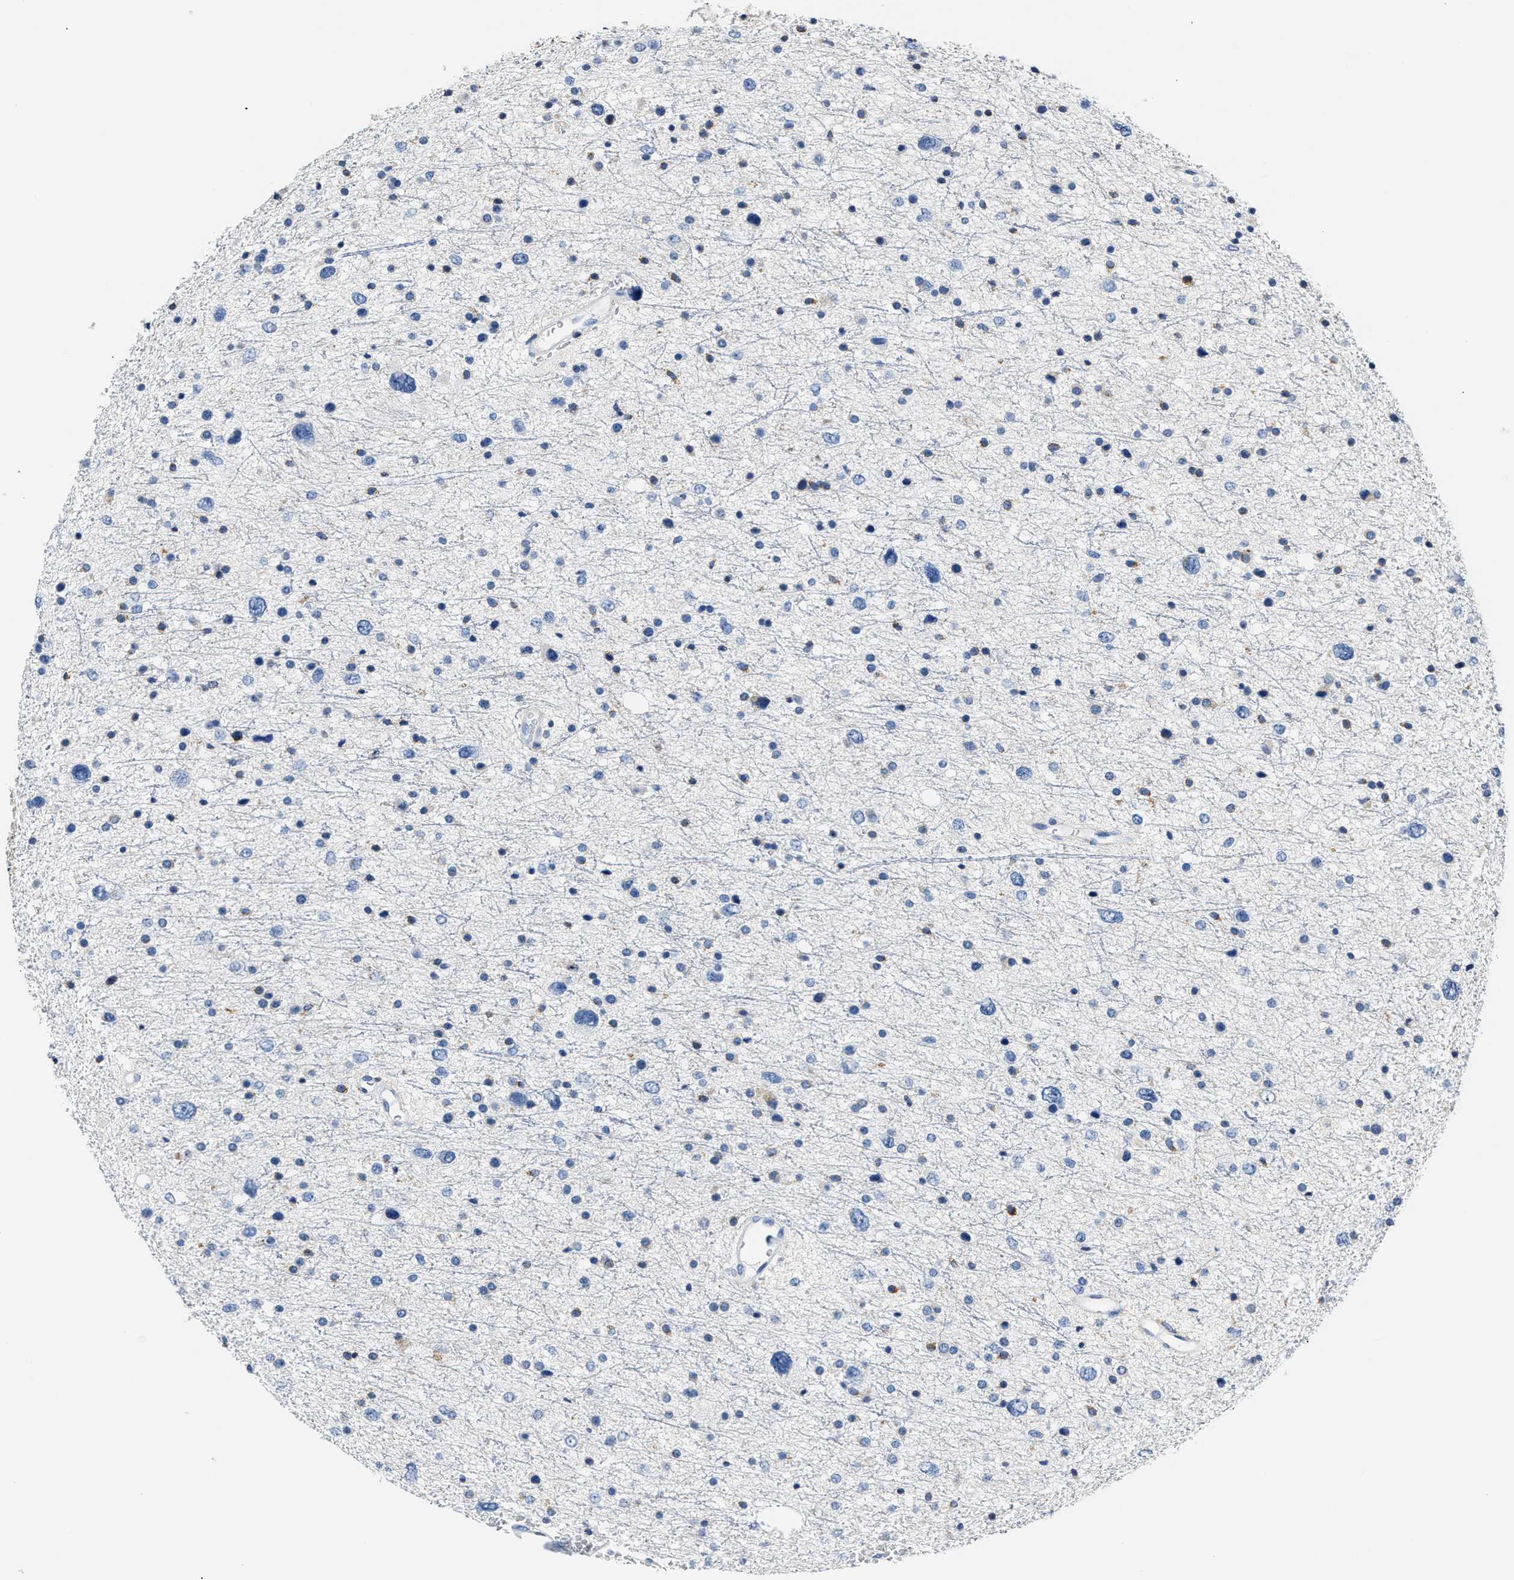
{"staining": {"intensity": "negative", "quantity": "none", "location": "none"}, "tissue": "glioma", "cell_type": "Tumor cells", "image_type": "cancer", "snomed": [{"axis": "morphology", "description": "Glioma, malignant, Low grade"}, {"axis": "topography", "description": "Brain"}], "caption": "A high-resolution micrograph shows immunohistochemistry (IHC) staining of glioma, which reveals no significant positivity in tumor cells.", "gene": "AMACR", "patient": {"sex": "female", "age": 37}}